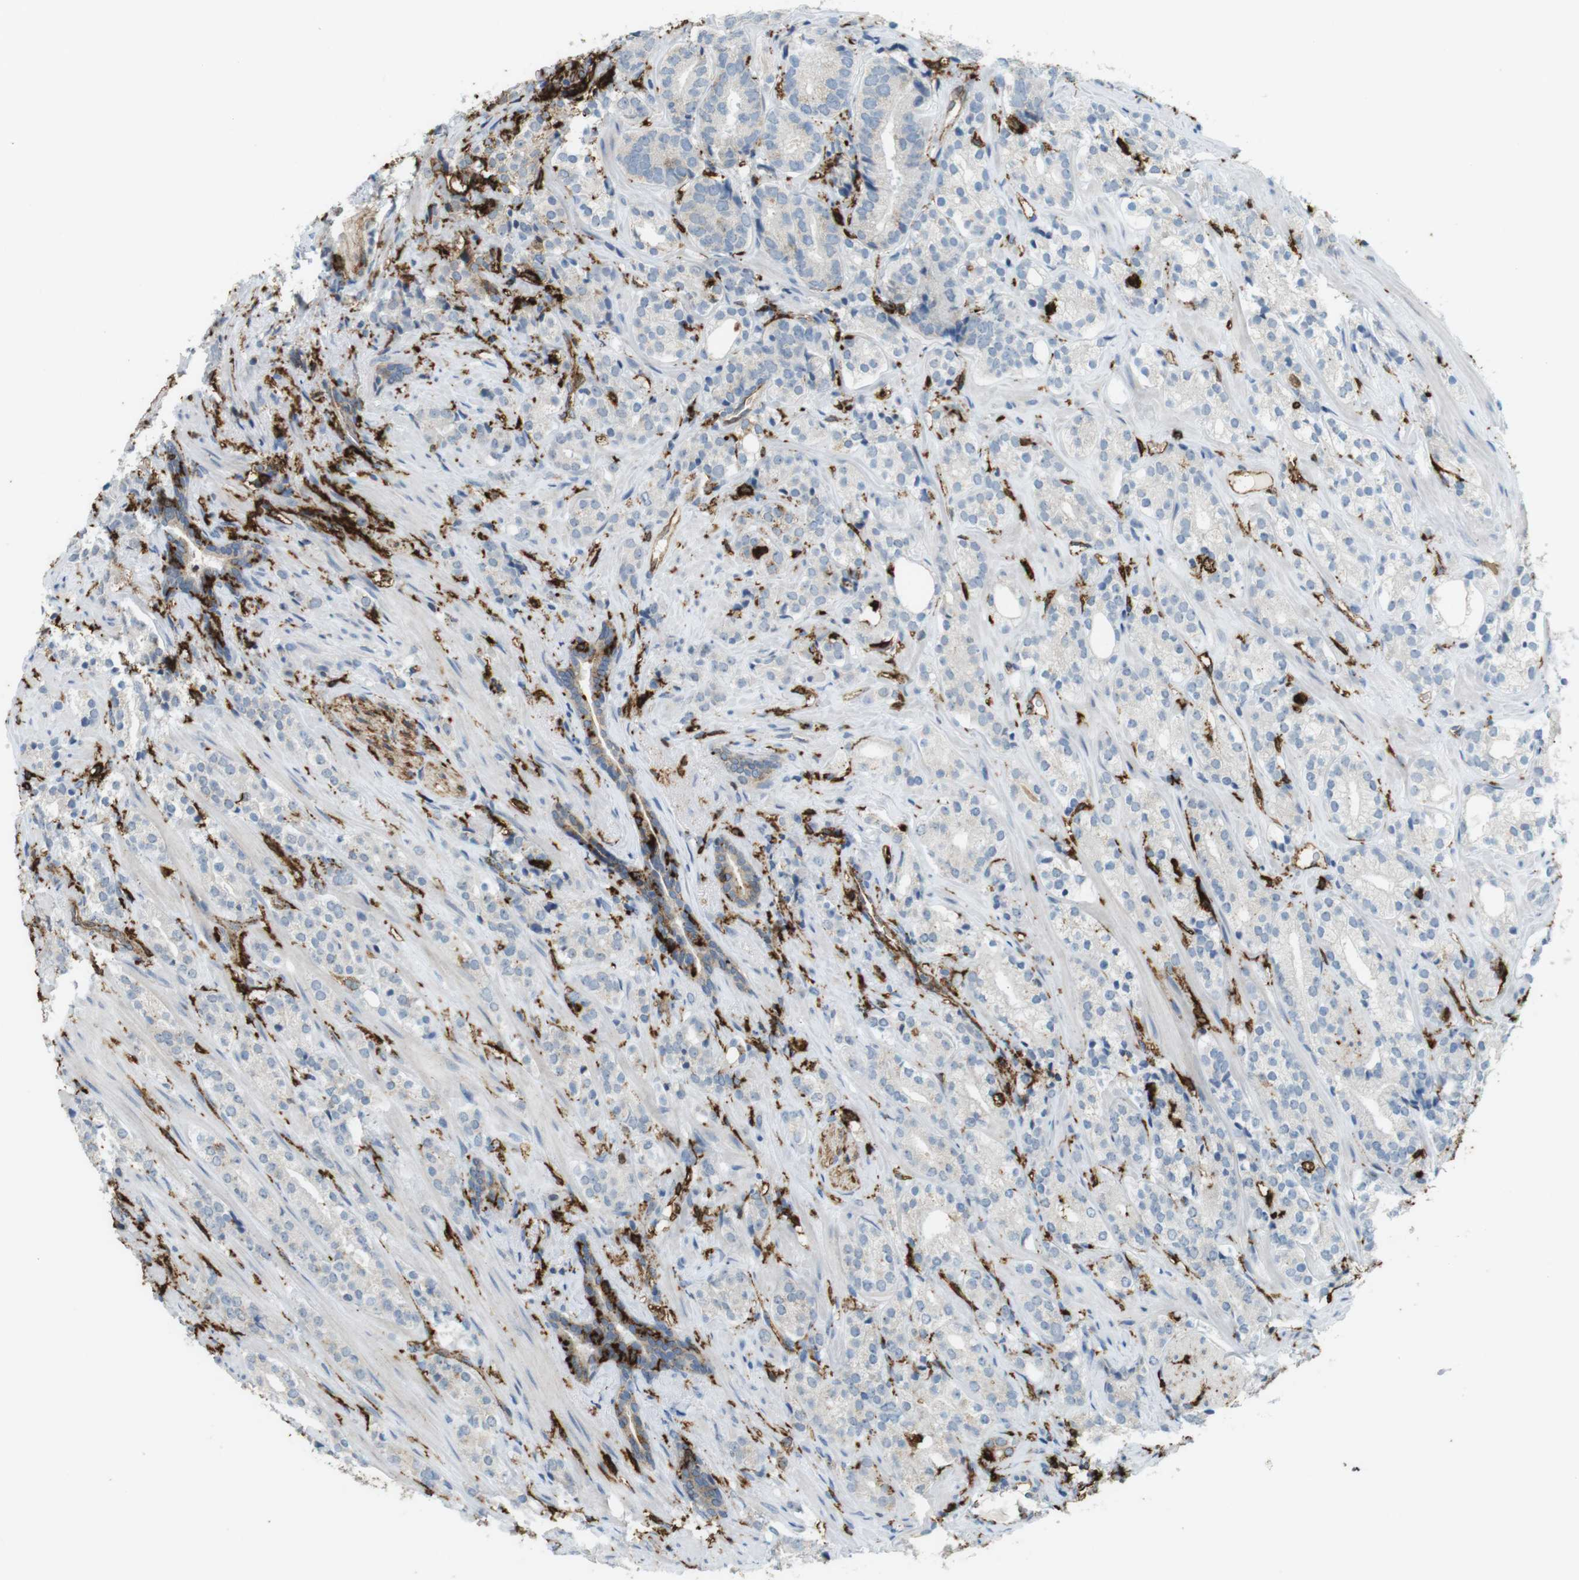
{"staining": {"intensity": "negative", "quantity": "none", "location": "none"}, "tissue": "prostate cancer", "cell_type": "Tumor cells", "image_type": "cancer", "snomed": [{"axis": "morphology", "description": "Adenocarcinoma, High grade"}, {"axis": "topography", "description": "Prostate"}], "caption": "Human prostate cancer stained for a protein using IHC reveals no positivity in tumor cells.", "gene": "HLA-DRA", "patient": {"sex": "male", "age": 71}}